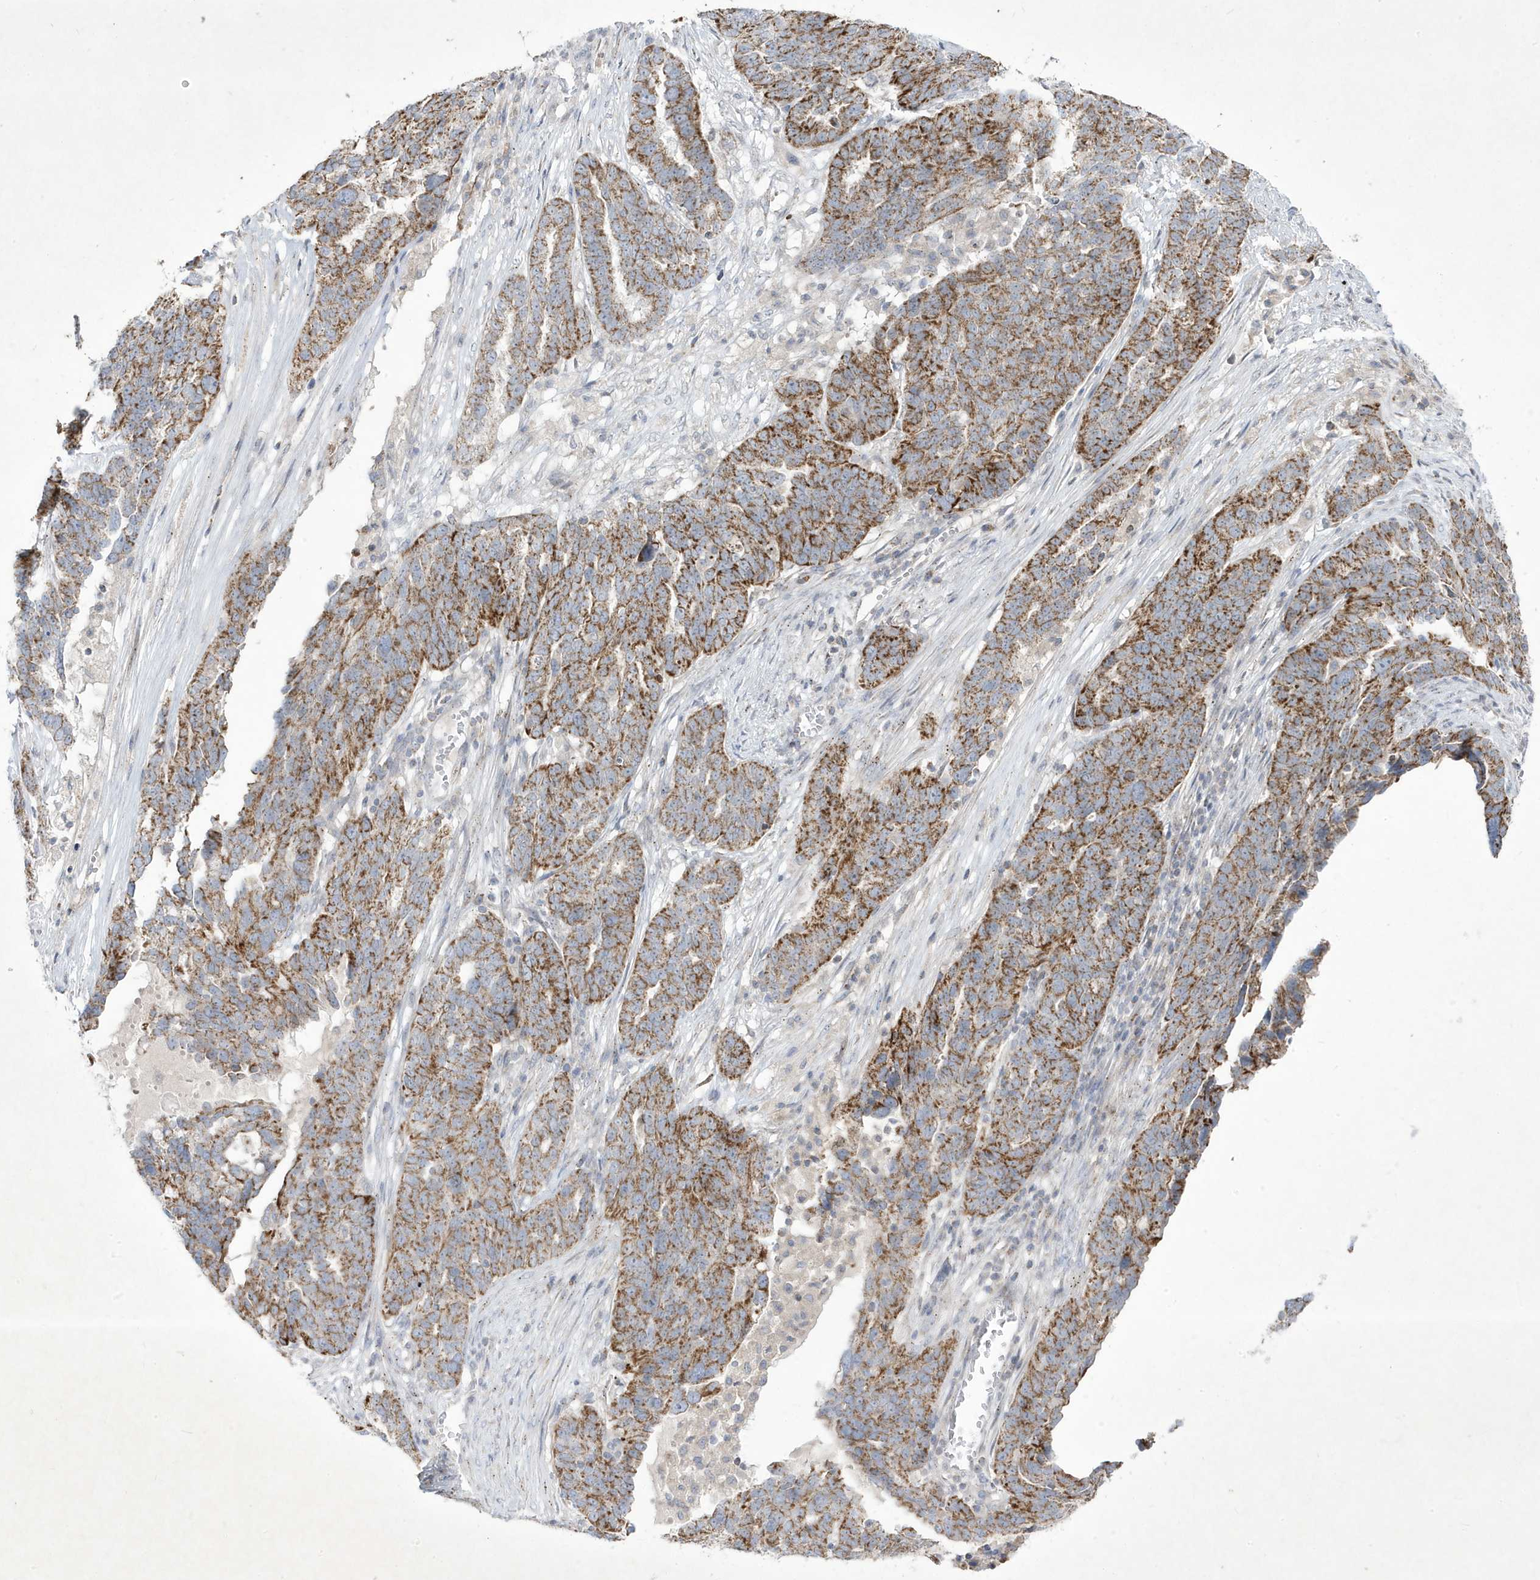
{"staining": {"intensity": "moderate", "quantity": ">75%", "location": "cytoplasmic/membranous"}, "tissue": "ovarian cancer", "cell_type": "Tumor cells", "image_type": "cancer", "snomed": [{"axis": "morphology", "description": "Cystadenocarcinoma, serous, NOS"}, {"axis": "topography", "description": "Ovary"}], "caption": "Ovarian cancer tissue shows moderate cytoplasmic/membranous expression in about >75% of tumor cells", "gene": "ADAMTSL3", "patient": {"sex": "female", "age": 59}}